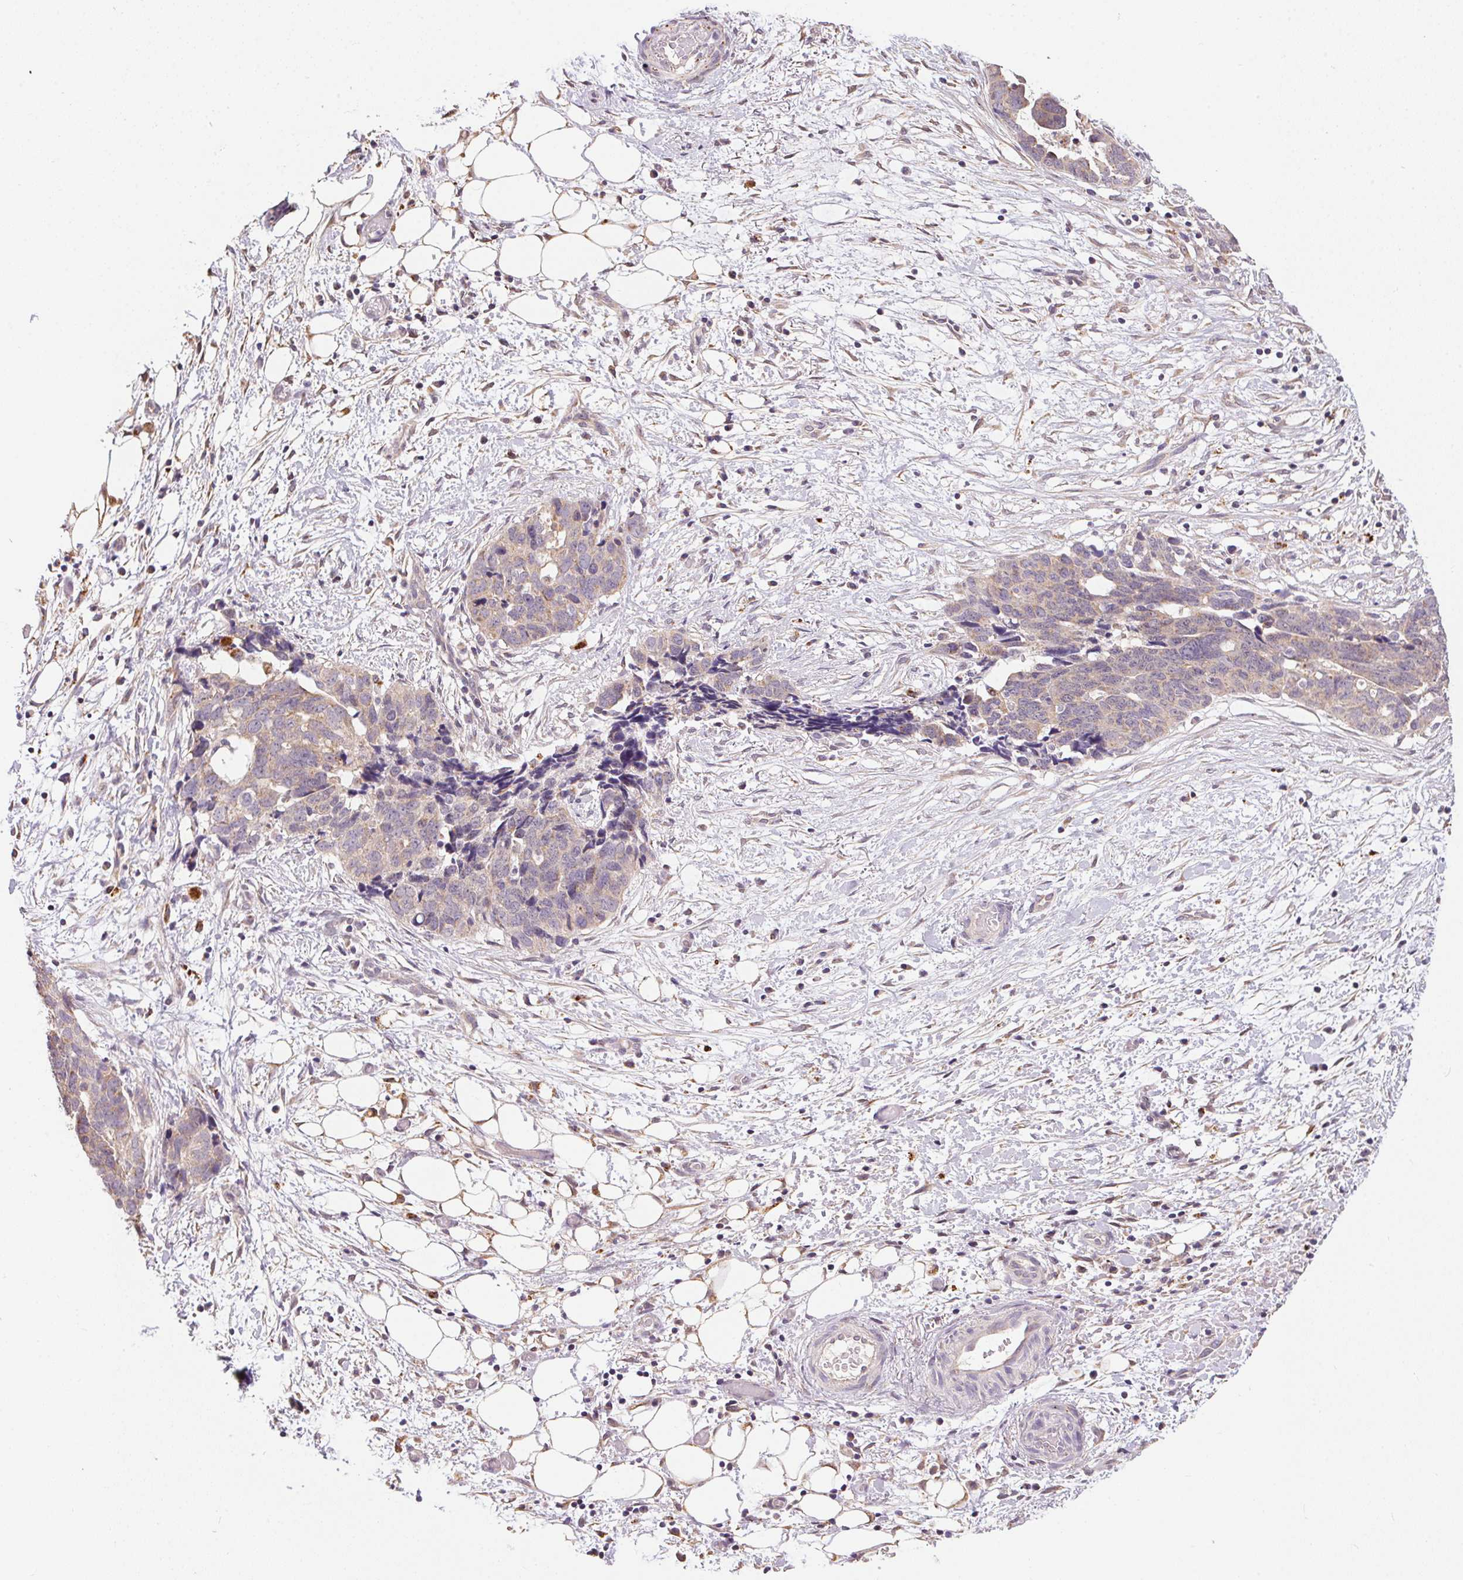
{"staining": {"intensity": "negative", "quantity": "none", "location": "none"}, "tissue": "ovarian cancer", "cell_type": "Tumor cells", "image_type": "cancer", "snomed": [{"axis": "morphology", "description": "Cystadenocarcinoma, serous, NOS"}, {"axis": "topography", "description": "Ovary"}], "caption": "IHC micrograph of neoplastic tissue: serous cystadenocarcinoma (ovarian) stained with DAB exhibits no significant protein expression in tumor cells.", "gene": "ADH5", "patient": {"sex": "female", "age": 69}}